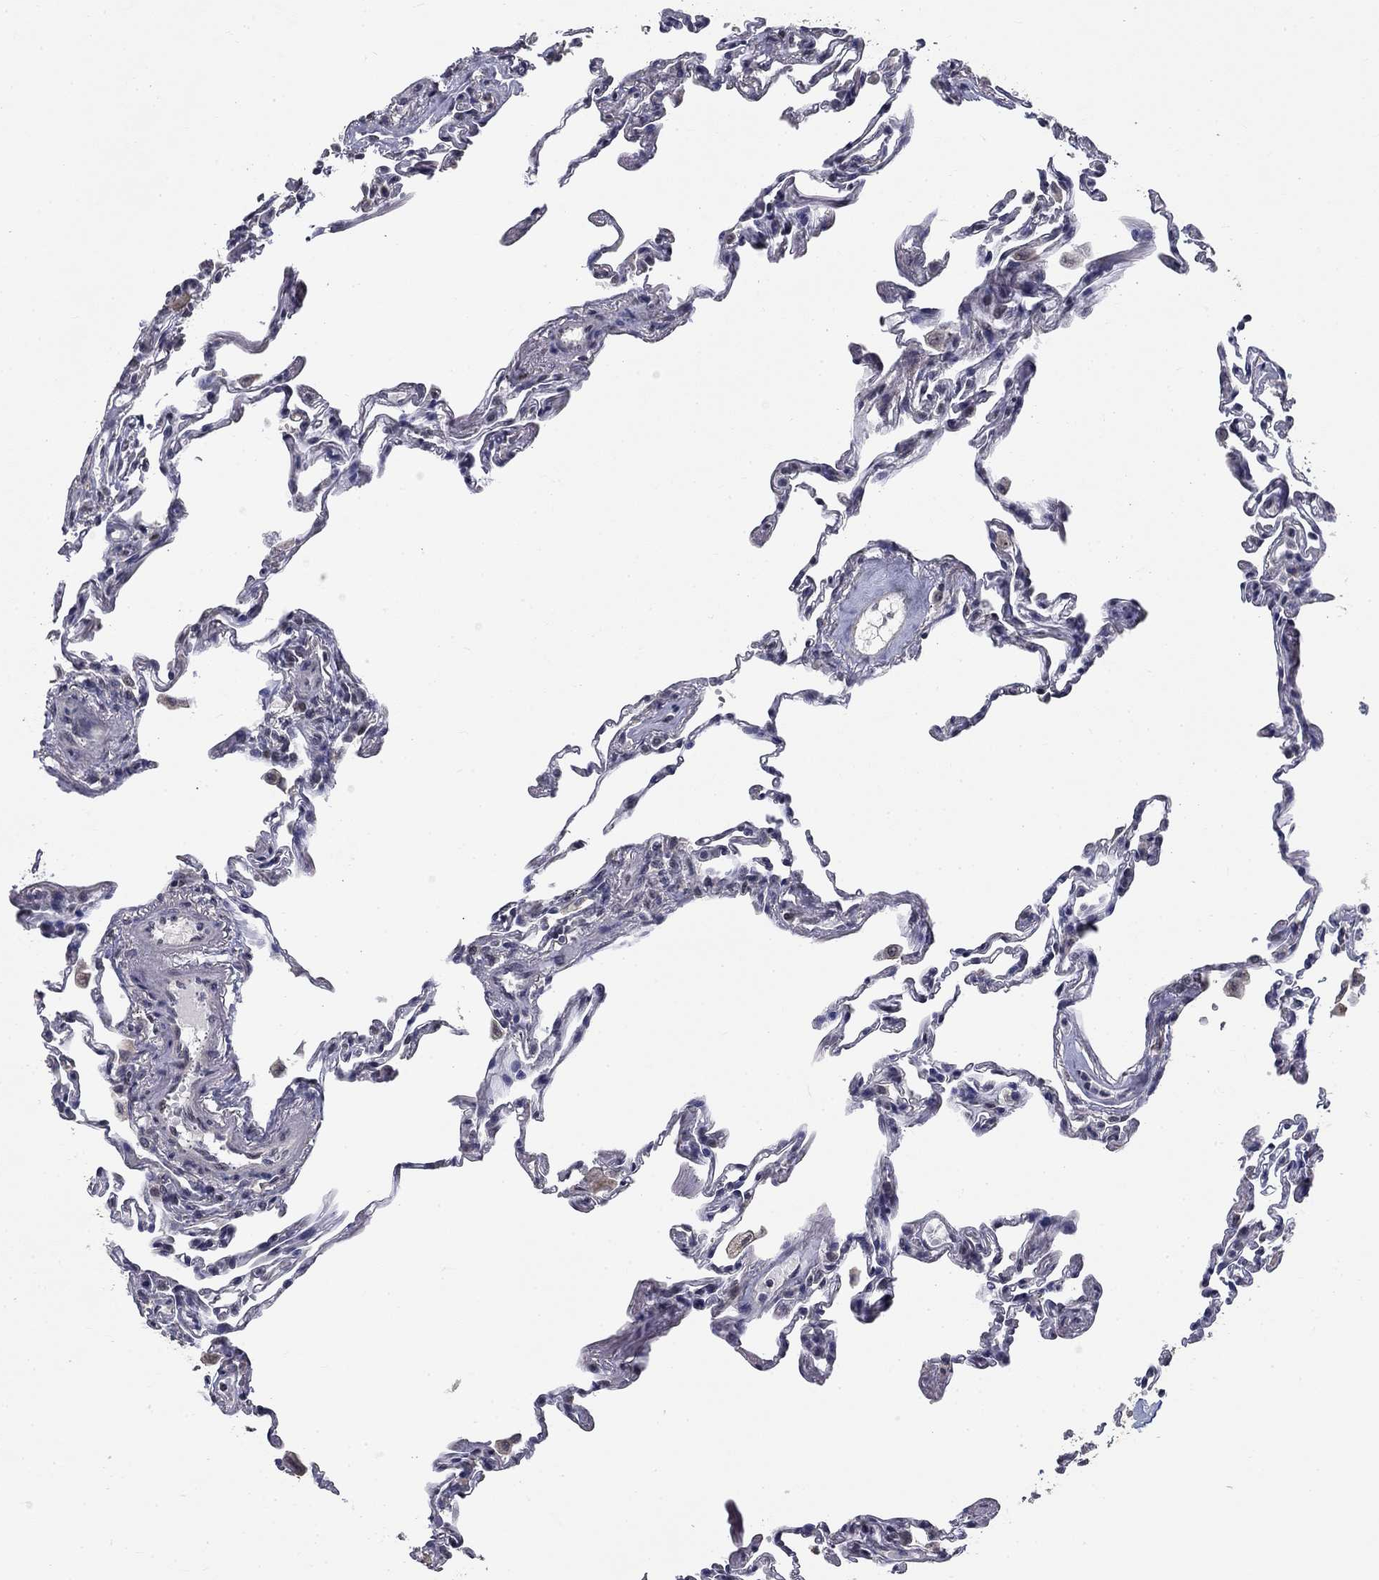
{"staining": {"intensity": "negative", "quantity": "none", "location": "none"}, "tissue": "lung", "cell_type": "Alveolar cells", "image_type": "normal", "snomed": [{"axis": "morphology", "description": "Normal tissue, NOS"}, {"axis": "topography", "description": "Lung"}], "caption": "Micrograph shows no protein expression in alveolar cells of benign lung.", "gene": "SPATA33", "patient": {"sex": "female", "age": 57}}